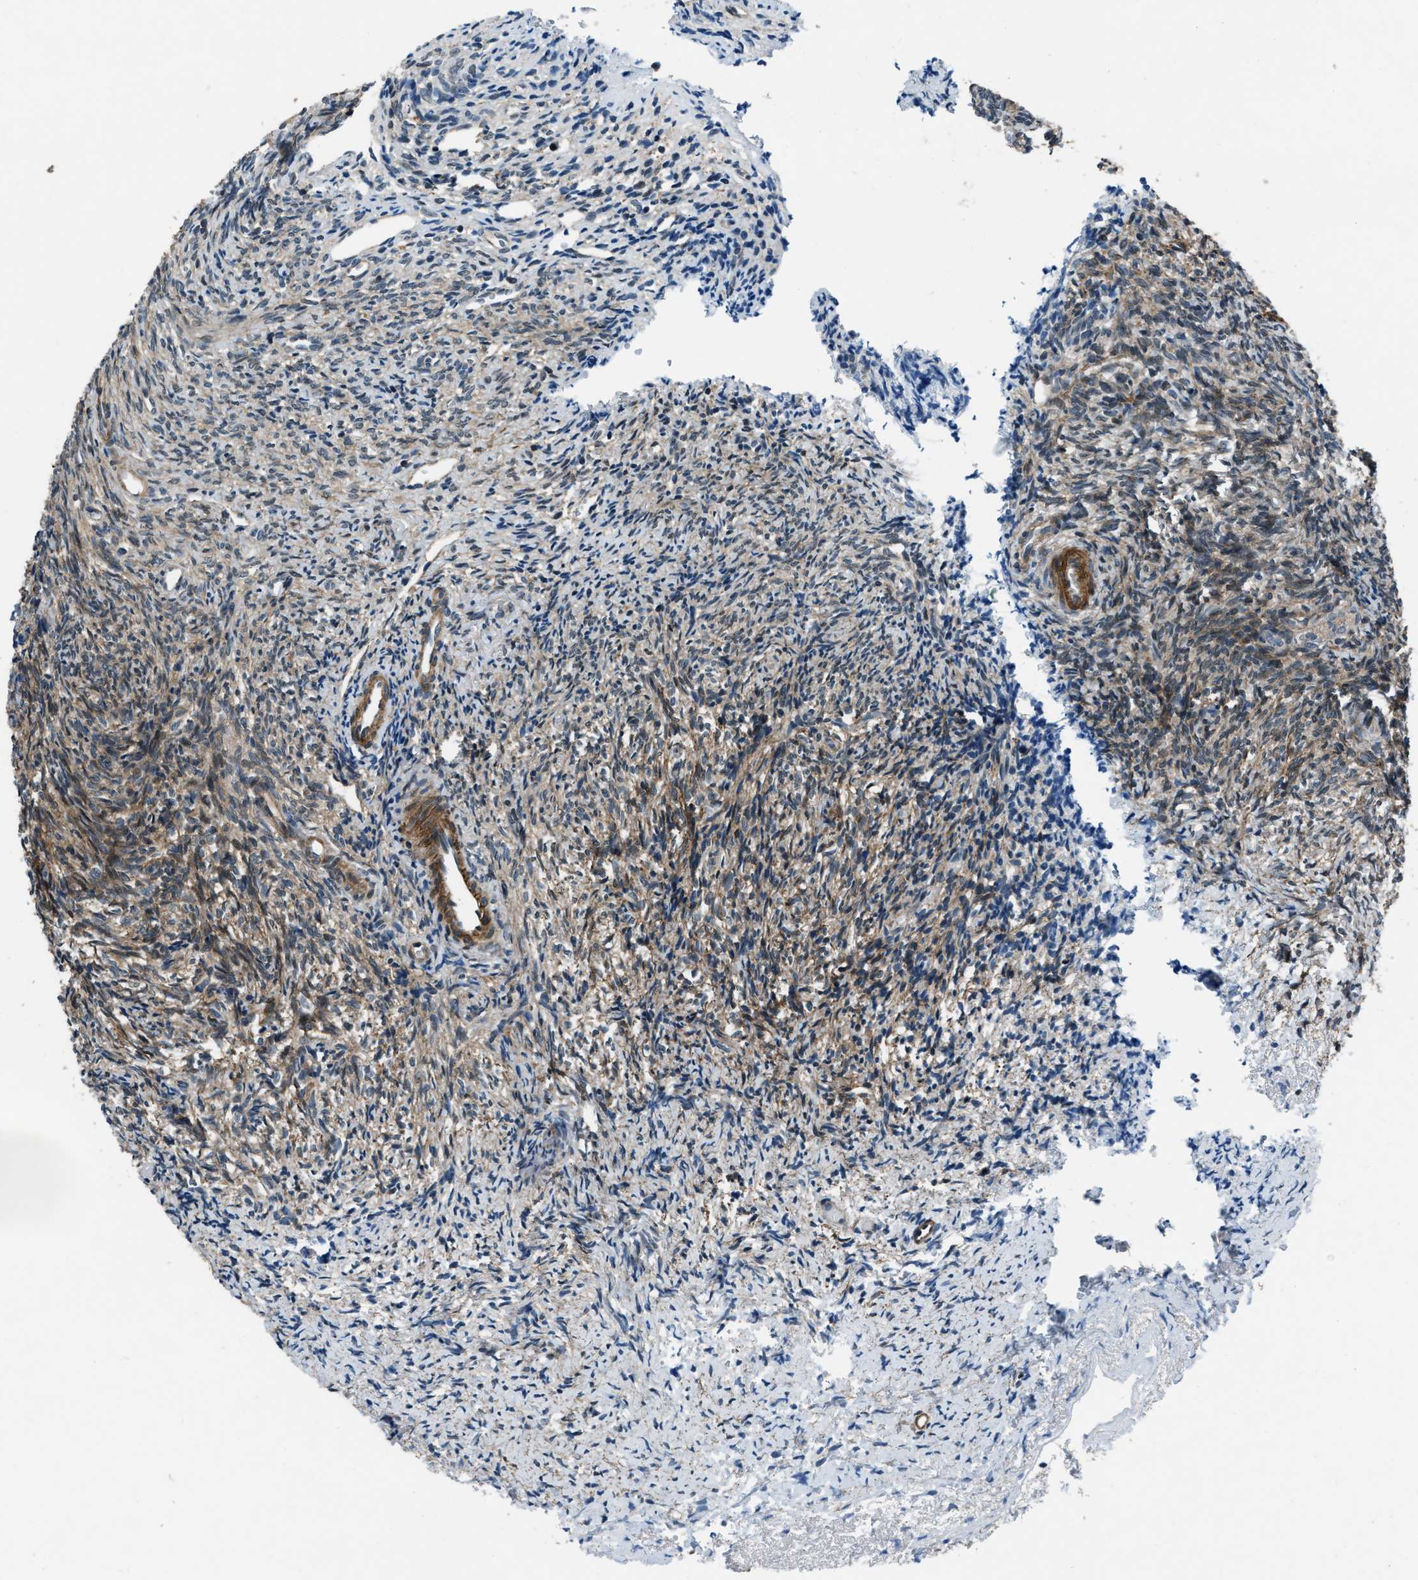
{"staining": {"intensity": "moderate", "quantity": ">75%", "location": "cytoplasmic/membranous"}, "tissue": "ovary", "cell_type": "Follicle cells", "image_type": "normal", "snomed": [{"axis": "morphology", "description": "Normal tissue, NOS"}, {"axis": "topography", "description": "Ovary"}], "caption": "Protein staining of unremarkable ovary reveals moderate cytoplasmic/membranous positivity in approximately >75% of follicle cells. (DAB (3,3'-diaminobenzidine) IHC, brown staining for protein, blue staining for nuclei).", "gene": "NUDCD3", "patient": {"sex": "female", "age": 41}}